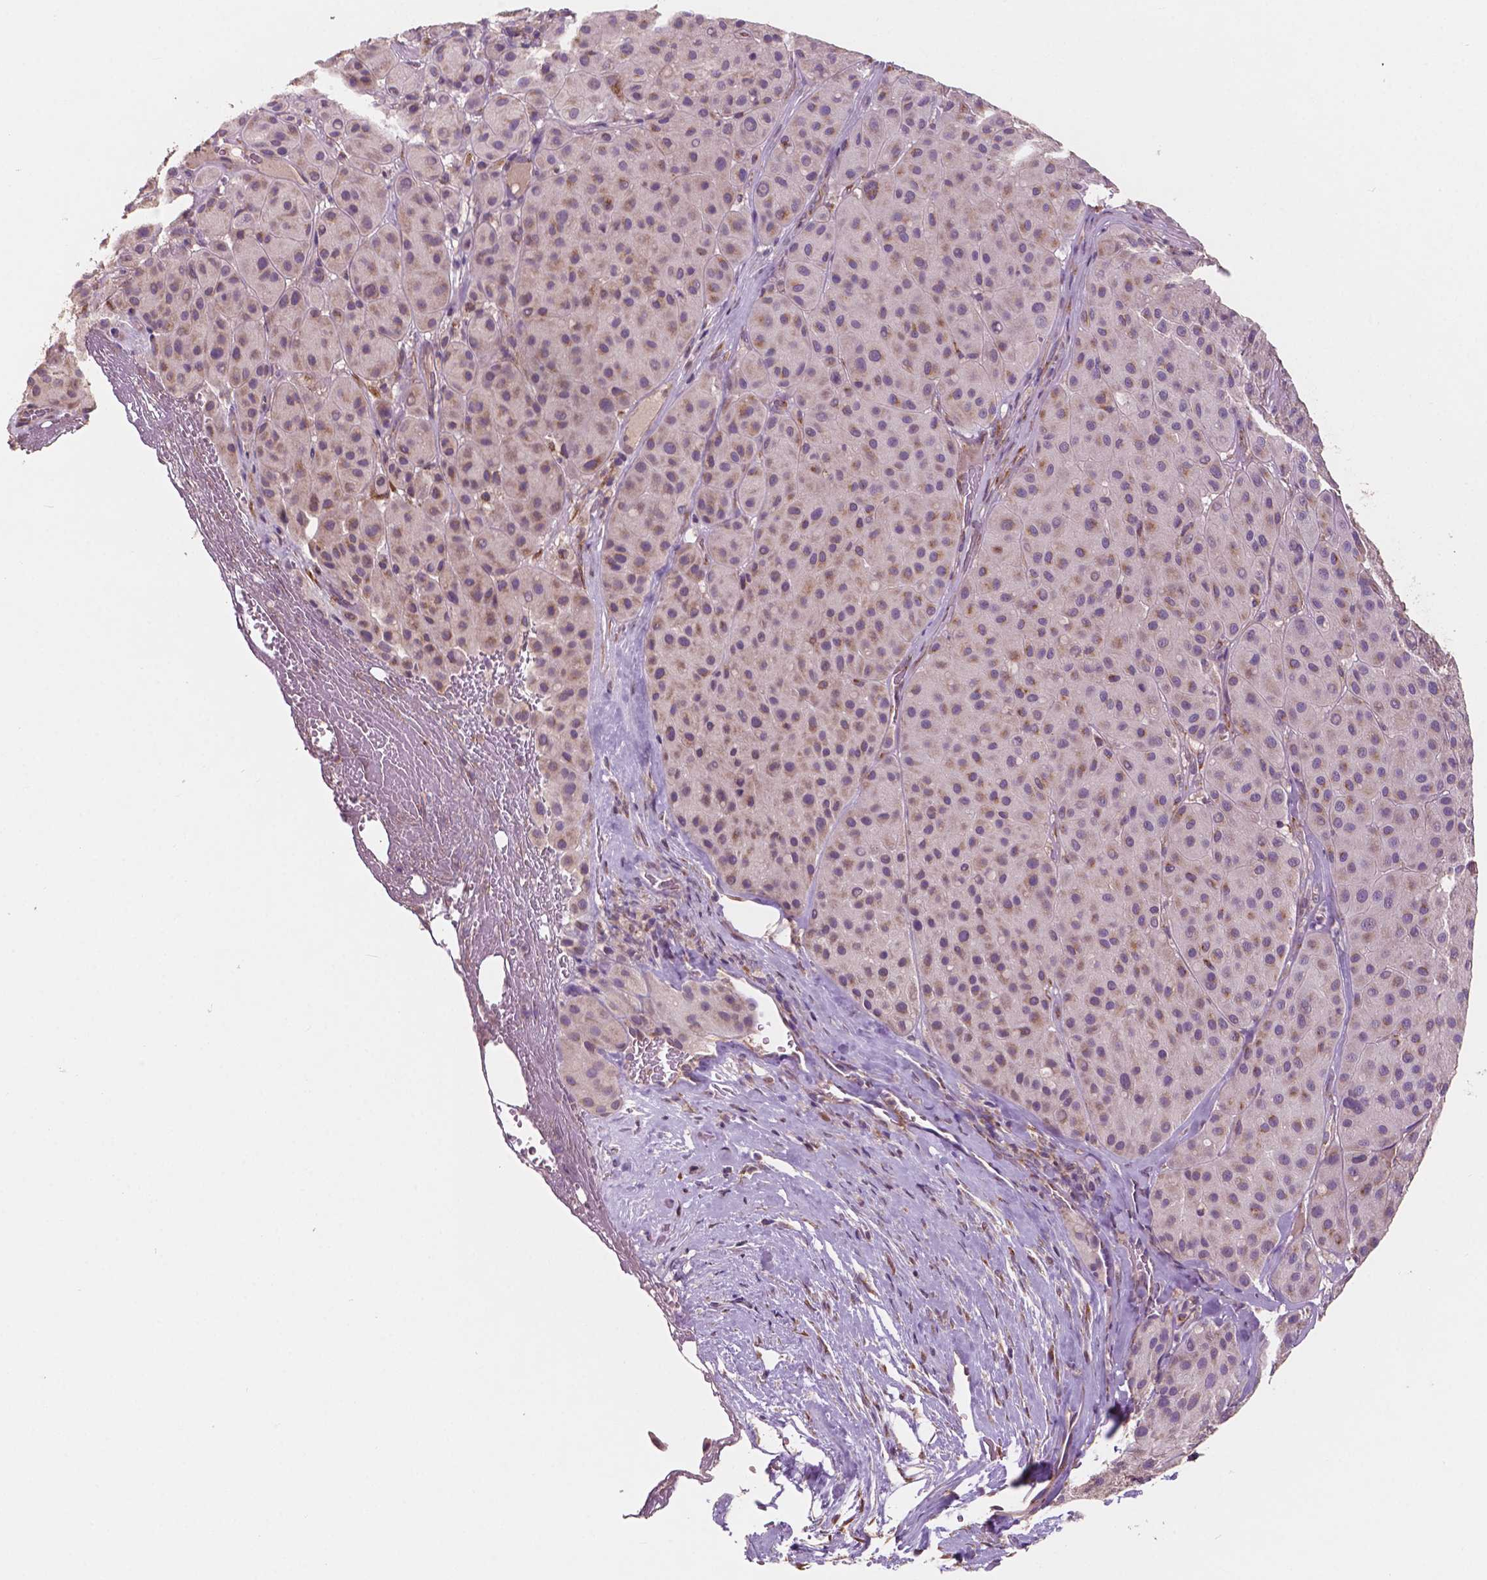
{"staining": {"intensity": "weak", "quantity": "<25%", "location": "cytoplasmic/membranous"}, "tissue": "melanoma", "cell_type": "Tumor cells", "image_type": "cancer", "snomed": [{"axis": "morphology", "description": "Malignant melanoma, Metastatic site"}, {"axis": "topography", "description": "Smooth muscle"}], "caption": "Micrograph shows no protein positivity in tumor cells of melanoma tissue.", "gene": "CHPT1", "patient": {"sex": "male", "age": 41}}